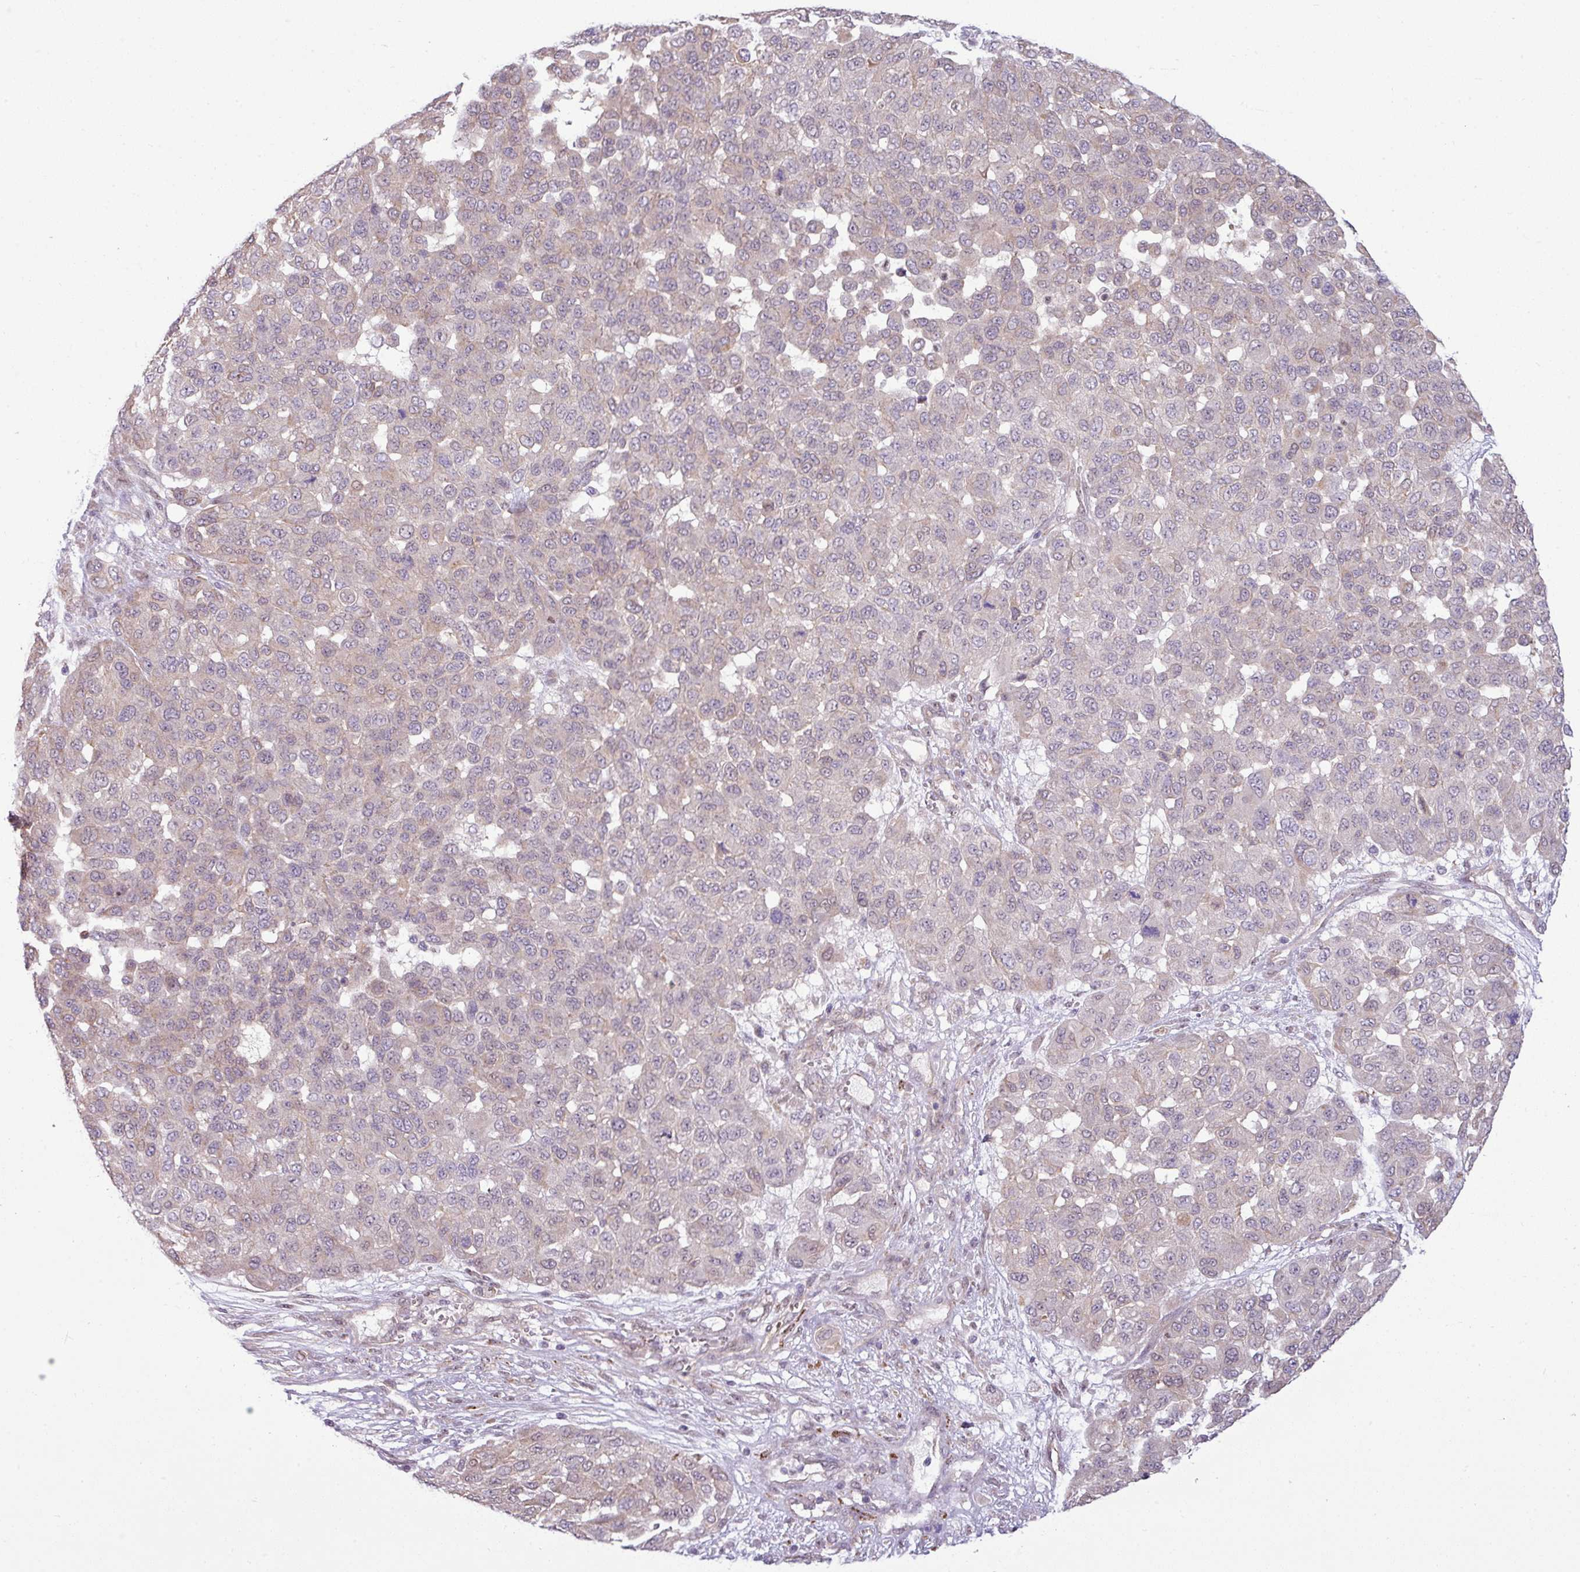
{"staining": {"intensity": "weak", "quantity": "<25%", "location": "cytoplasmic/membranous,nuclear"}, "tissue": "melanoma", "cell_type": "Tumor cells", "image_type": "cancer", "snomed": [{"axis": "morphology", "description": "Malignant melanoma, NOS"}, {"axis": "topography", "description": "Skin"}], "caption": "The image displays no staining of tumor cells in melanoma.", "gene": "CCDC144A", "patient": {"sex": "male", "age": 62}}